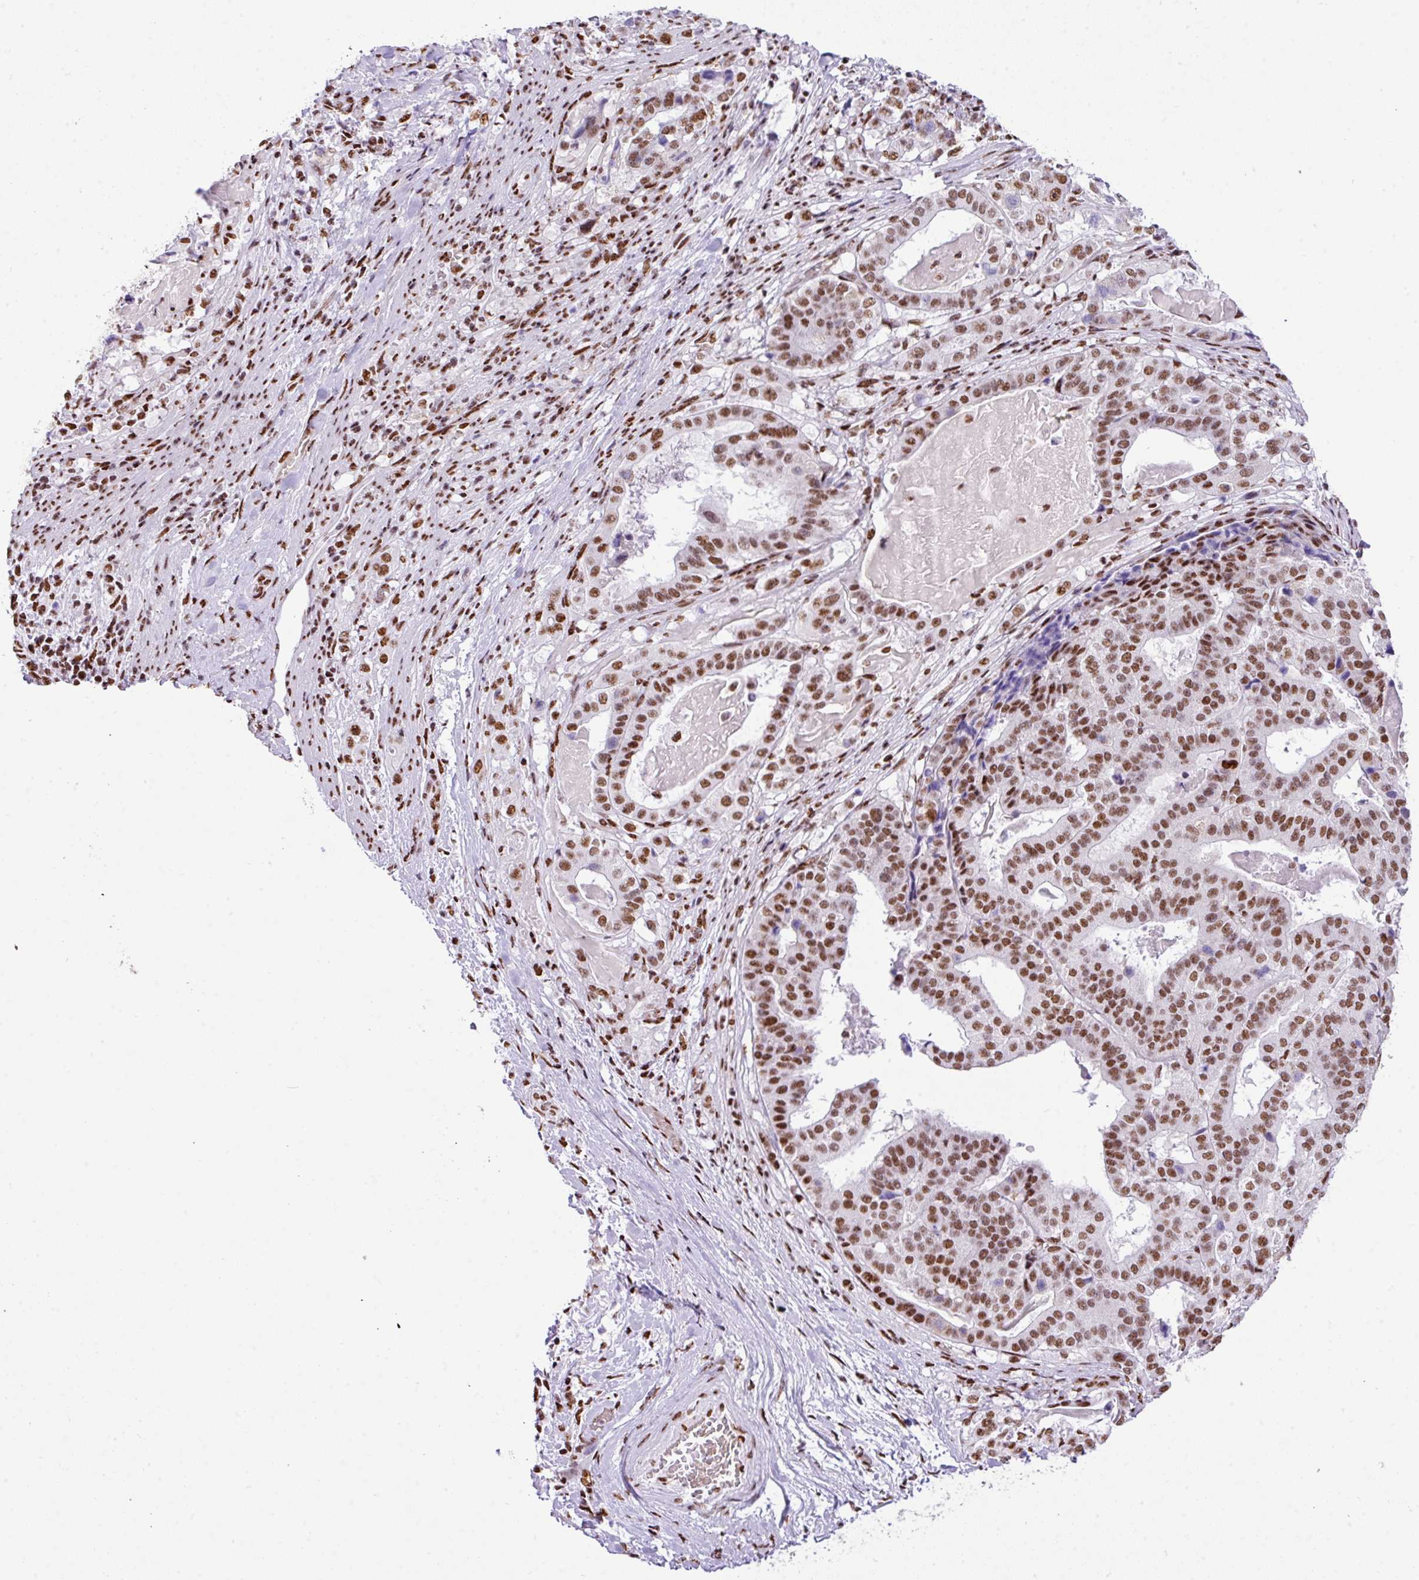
{"staining": {"intensity": "moderate", "quantity": ">75%", "location": "nuclear"}, "tissue": "stomach cancer", "cell_type": "Tumor cells", "image_type": "cancer", "snomed": [{"axis": "morphology", "description": "Adenocarcinoma, NOS"}, {"axis": "topography", "description": "Stomach"}], "caption": "IHC staining of stomach cancer (adenocarcinoma), which demonstrates medium levels of moderate nuclear staining in about >75% of tumor cells indicating moderate nuclear protein positivity. The staining was performed using DAB (3,3'-diaminobenzidine) (brown) for protein detection and nuclei were counterstained in hematoxylin (blue).", "gene": "RARG", "patient": {"sex": "male", "age": 48}}